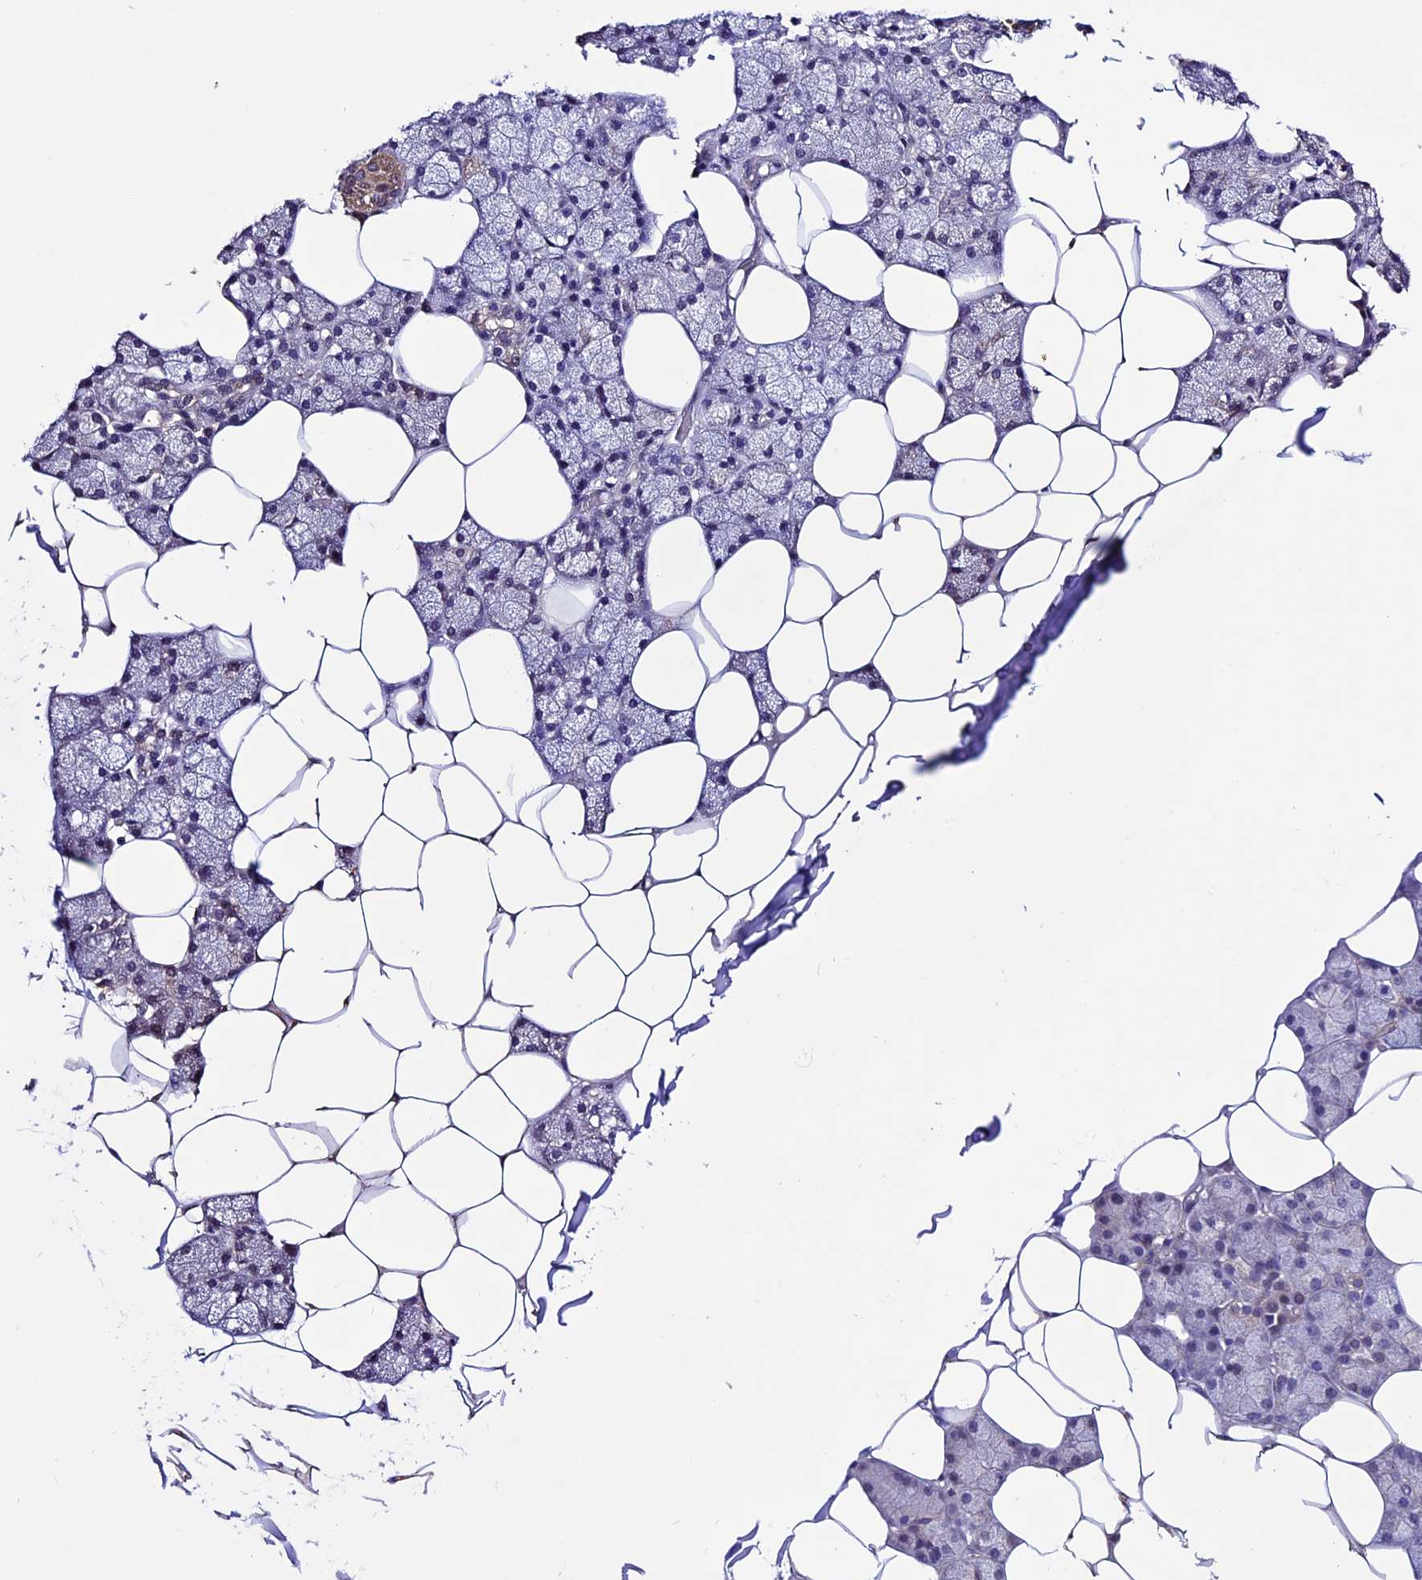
{"staining": {"intensity": "moderate", "quantity": "<25%", "location": "cytoplasmic/membranous"}, "tissue": "salivary gland", "cell_type": "Glandular cells", "image_type": "normal", "snomed": [{"axis": "morphology", "description": "Normal tissue, NOS"}, {"axis": "topography", "description": "Salivary gland"}], "caption": "DAB (3,3'-diaminobenzidine) immunohistochemical staining of normal human salivary gland shows moderate cytoplasmic/membranous protein staining in approximately <25% of glandular cells. The protein of interest is stained brown, and the nuclei are stained in blue (DAB (3,3'-diaminobenzidine) IHC with brightfield microscopy, high magnification).", "gene": "DIS3L", "patient": {"sex": "male", "age": 62}}